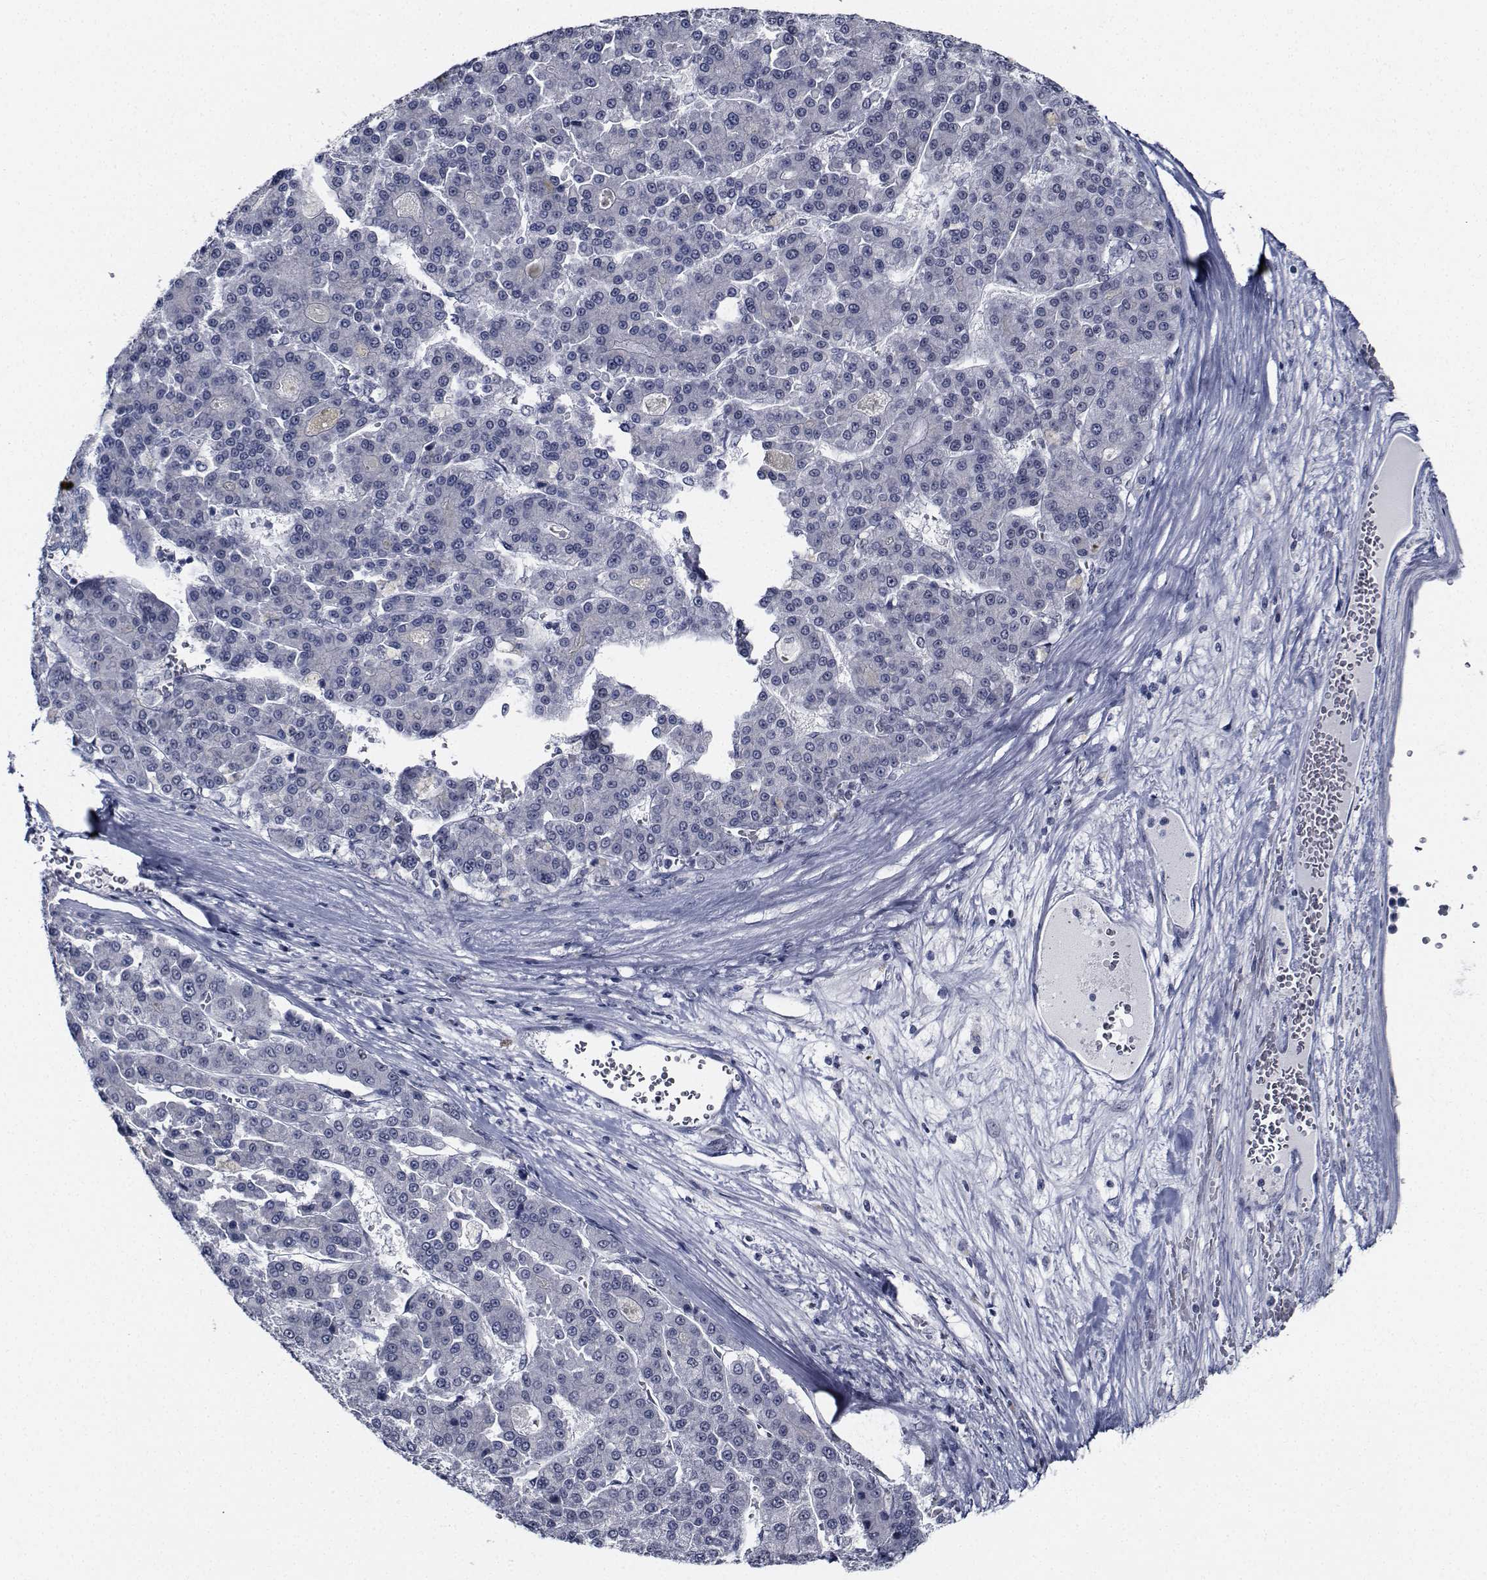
{"staining": {"intensity": "negative", "quantity": "none", "location": "none"}, "tissue": "liver cancer", "cell_type": "Tumor cells", "image_type": "cancer", "snomed": [{"axis": "morphology", "description": "Carcinoma, Hepatocellular, NOS"}, {"axis": "topography", "description": "Liver"}], "caption": "Protein analysis of hepatocellular carcinoma (liver) reveals no significant staining in tumor cells.", "gene": "NVL", "patient": {"sex": "male", "age": 70}}